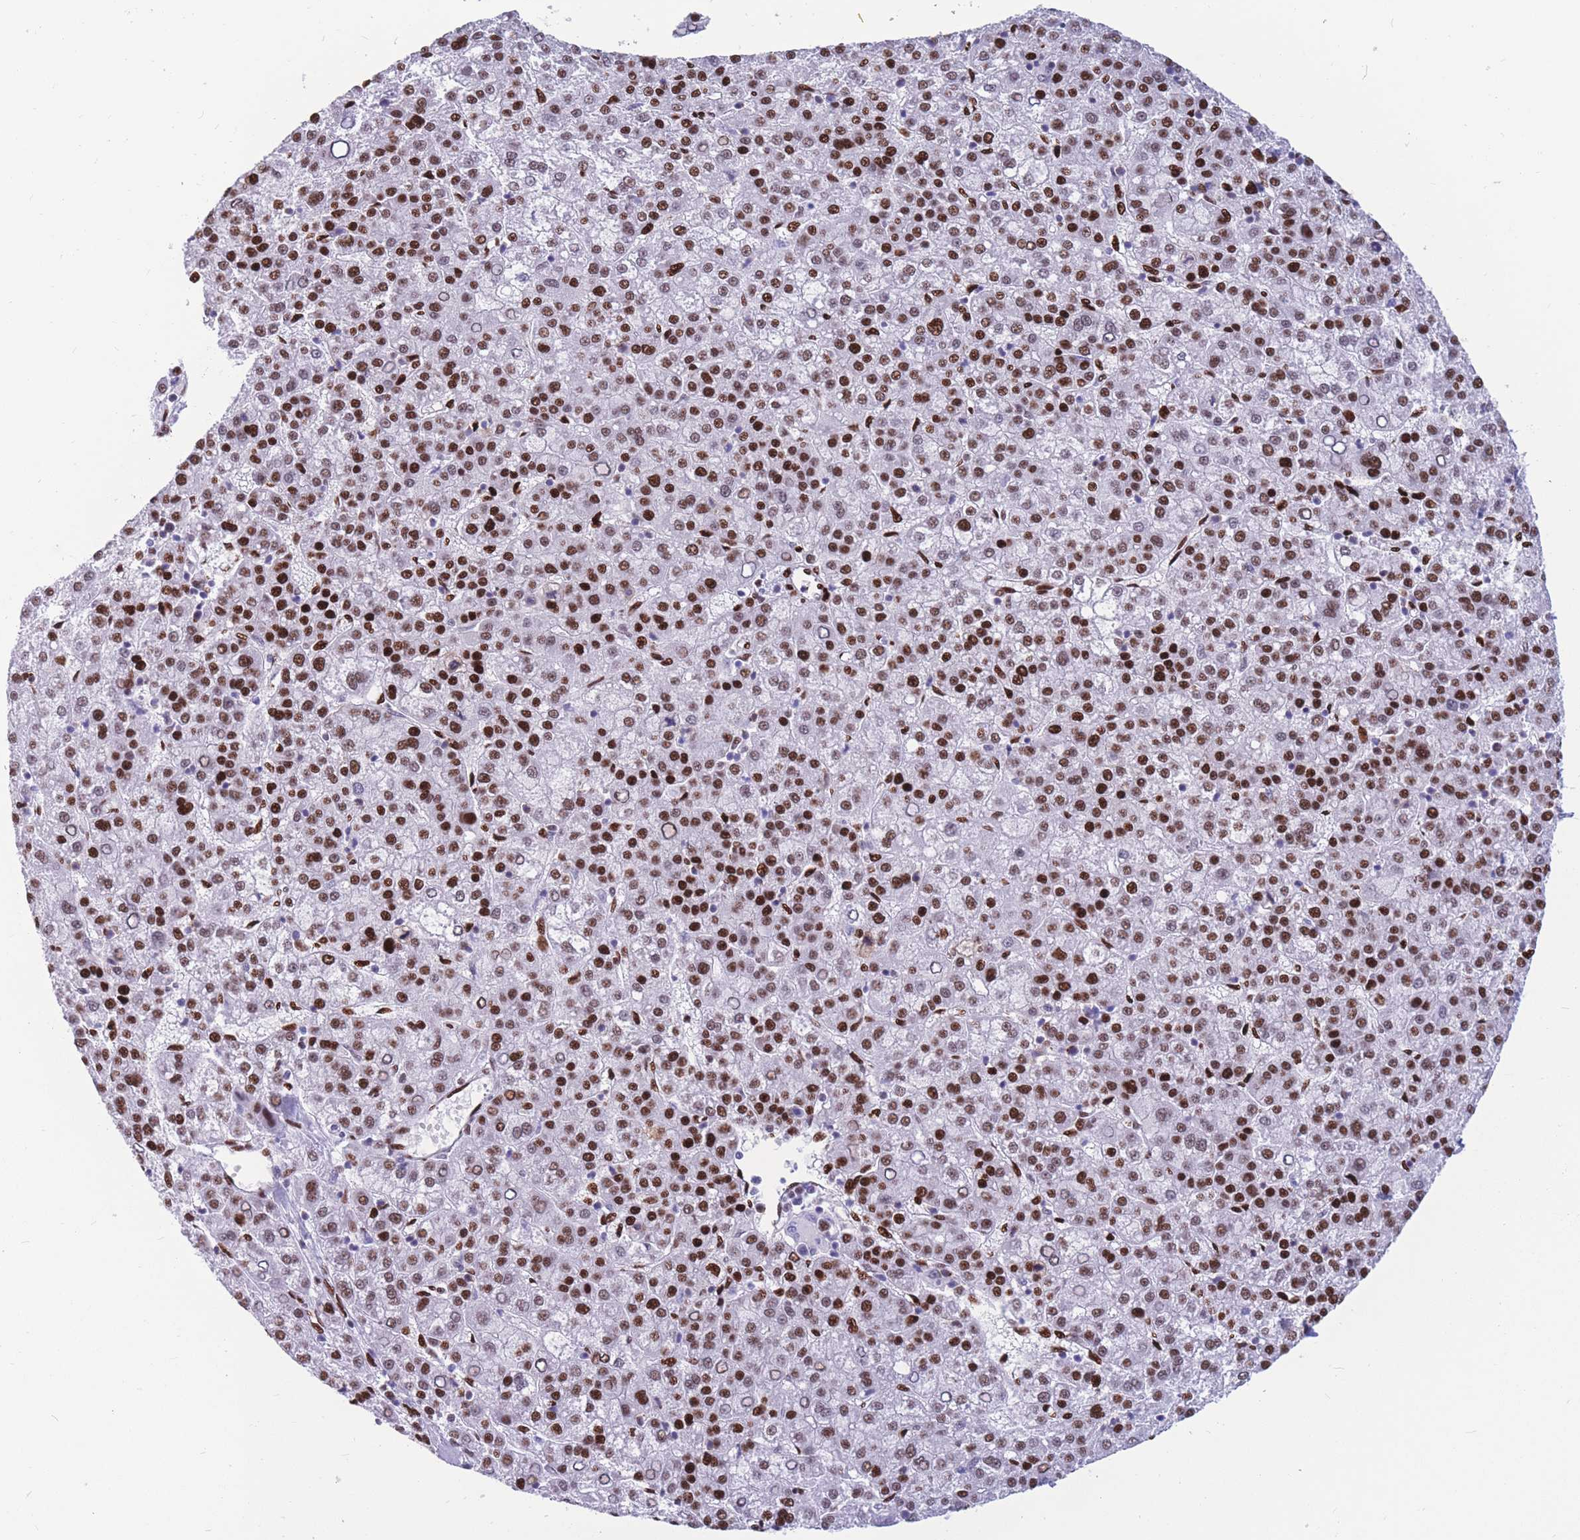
{"staining": {"intensity": "strong", "quantity": ">75%", "location": "nuclear"}, "tissue": "liver cancer", "cell_type": "Tumor cells", "image_type": "cancer", "snomed": [{"axis": "morphology", "description": "Carcinoma, Hepatocellular, NOS"}, {"axis": "topography", "description": "Liver"}], "caption": "DAB (3,3'-diaminobenzidine) immunohistochemical staining of liver cancer (hepatocellular carcinoma) reveals strong nuclear protein staining in approximately >75% of tumor cells.", "gene": "NASP", "patient": {"sex": "female", "age": 58}}